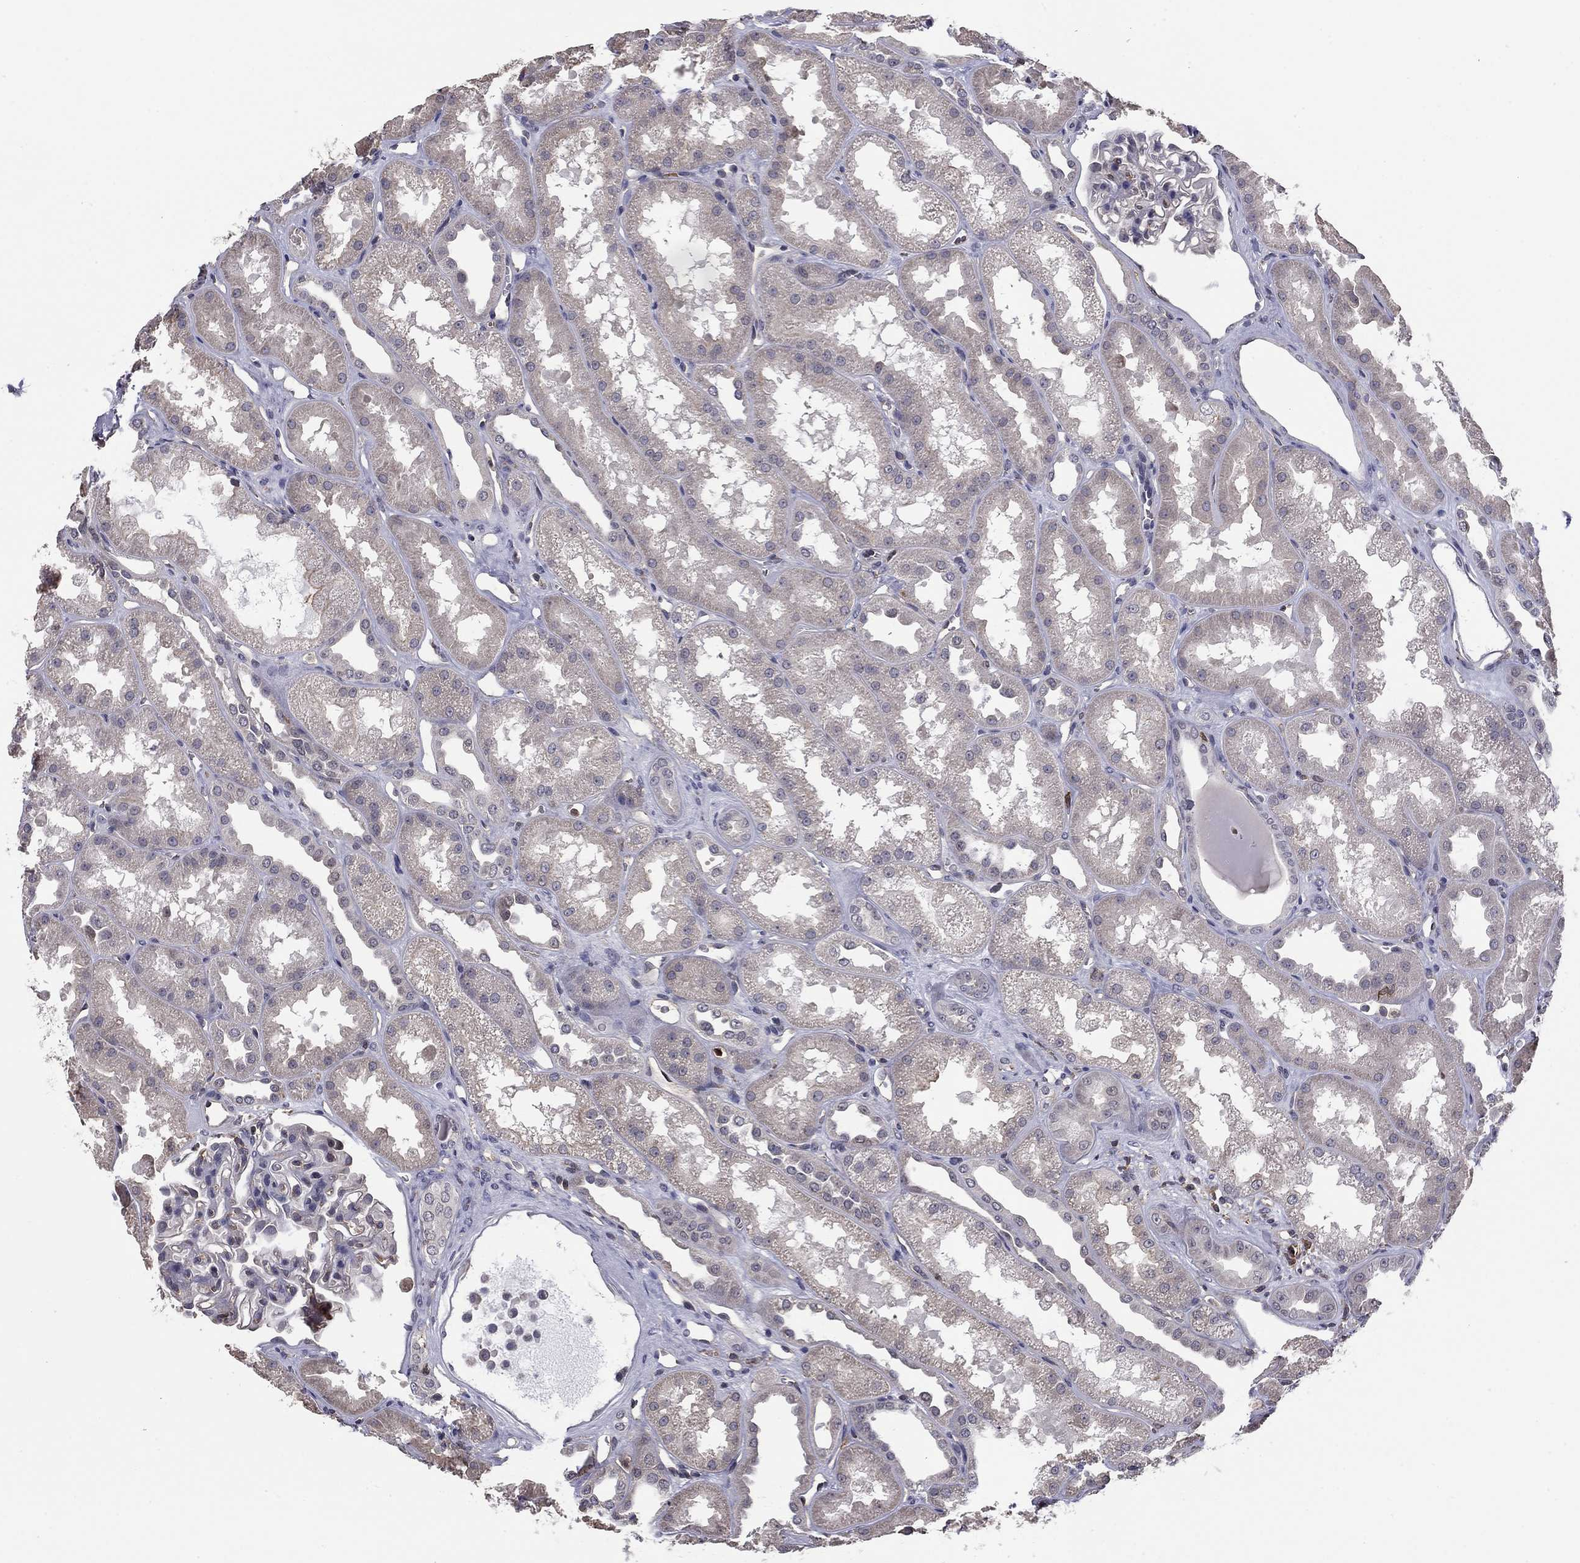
{"staining": {"intensity": "negative", "quantity": "none", "location": "none"}, "tissue": "kidney", "cell_type": "Cells in glomeruli", "image_type": "normal", "snomed": [{"axis": "morphology", "description": "Normal tissue, NOS"}, {"axis": "topography", "description": "Kidney"}], "caption": "Immunohistochemistry (IHC) of benign kidney exhibits no positivity in cells in glomeruli. (DAB immunohistochemistry visualized using brightfield microscopy, high magnification).", "gene": "PLCB2", "patient": {"sex": "male", "age": 61}}